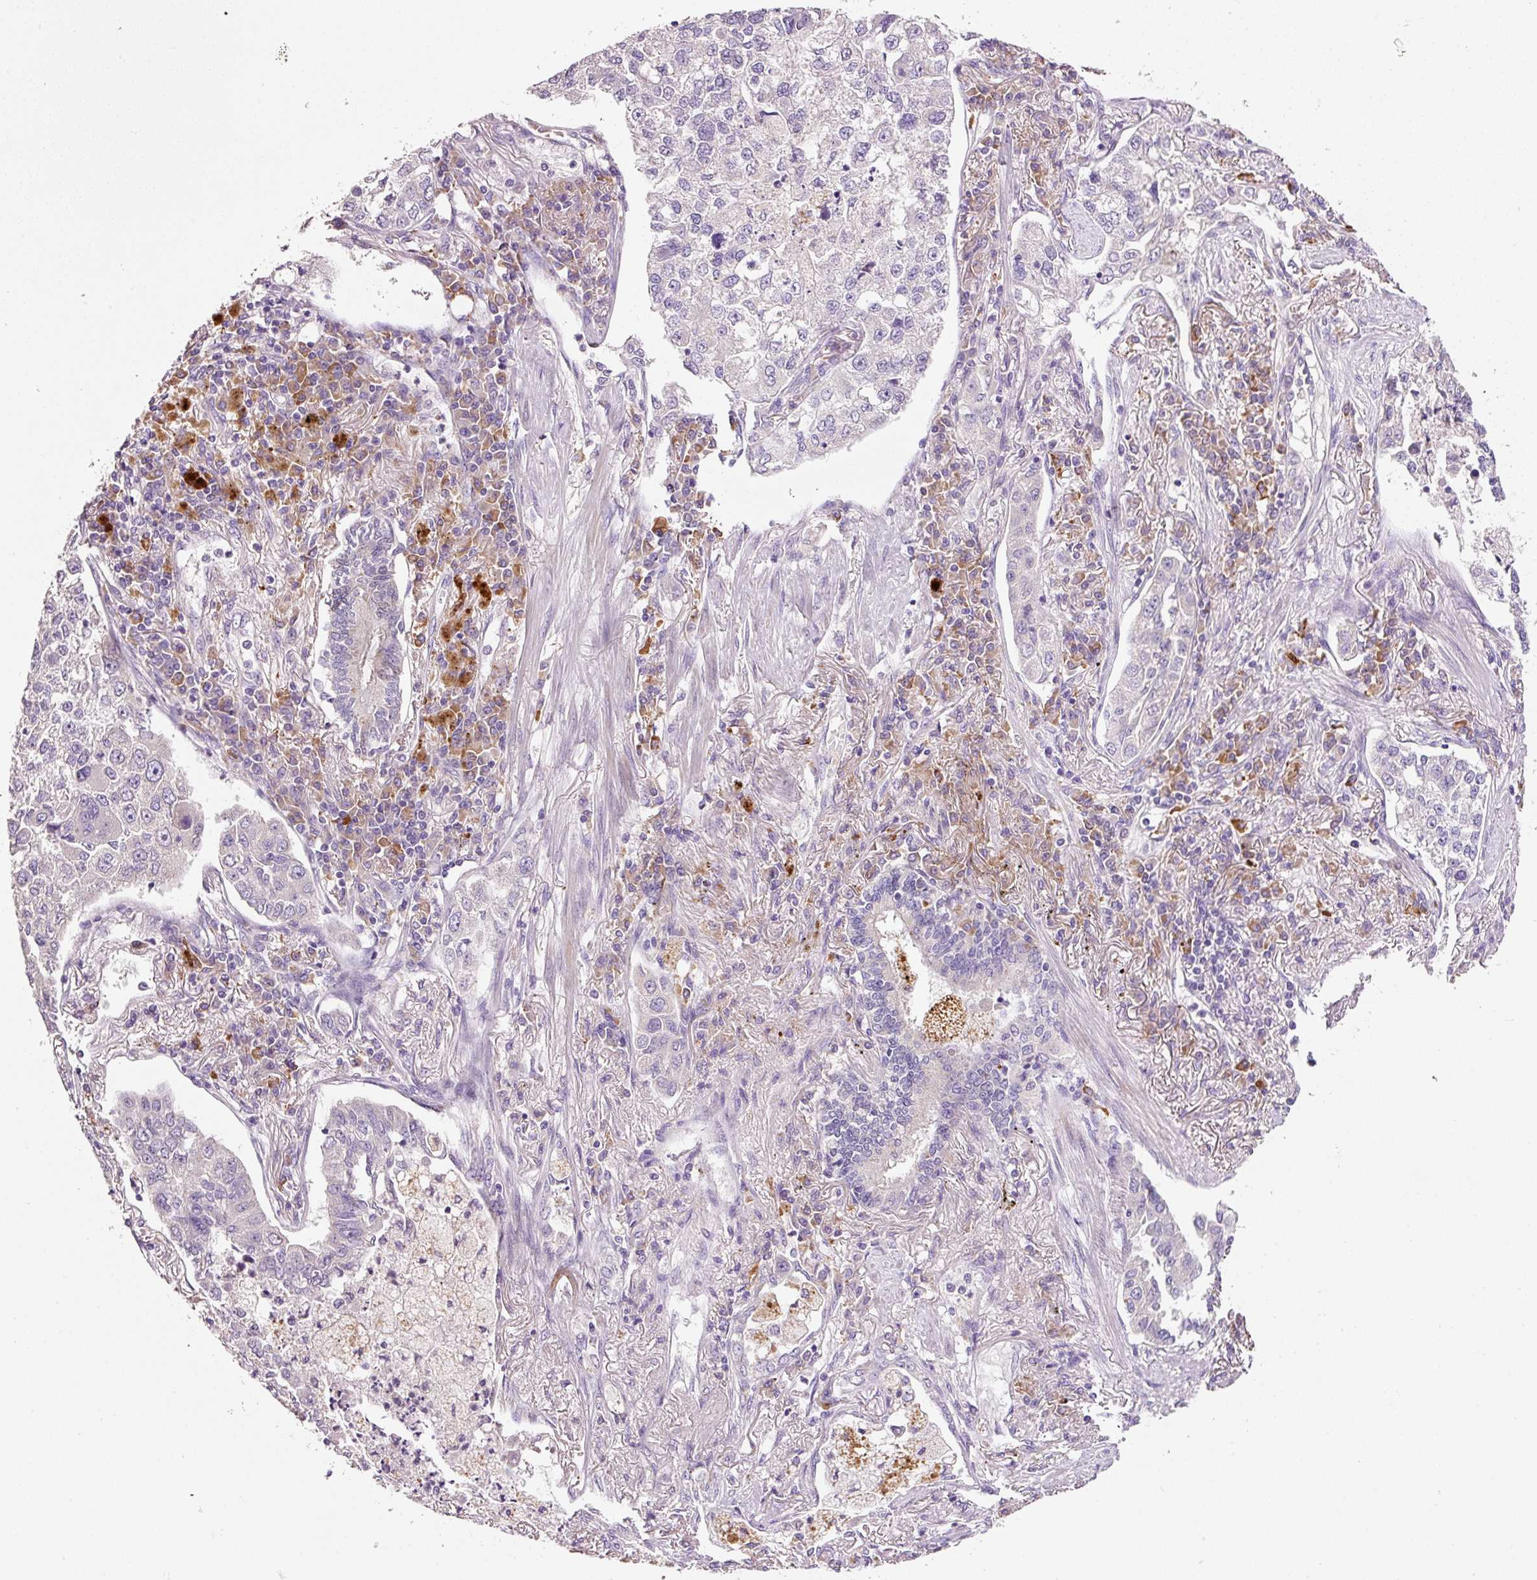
{"staining": {"intensity": "negative", "quantity": "none", "location": "none"}, "tissue": "lung cancer", "cell_type": "Tumor cells", "image_type": "cancer", "snomed": [{"axis": "morphology", "description": "Adenocarcinoma, NOS"}, {"axis": "topography", "description": "Lung"}], "caption": "Lung adenocarcinoma was stained to show a protein in brown. There is no significant staining in tumor cells.", "gene": "TENT5C", "patient": {"sex": "male", "age": 49}}